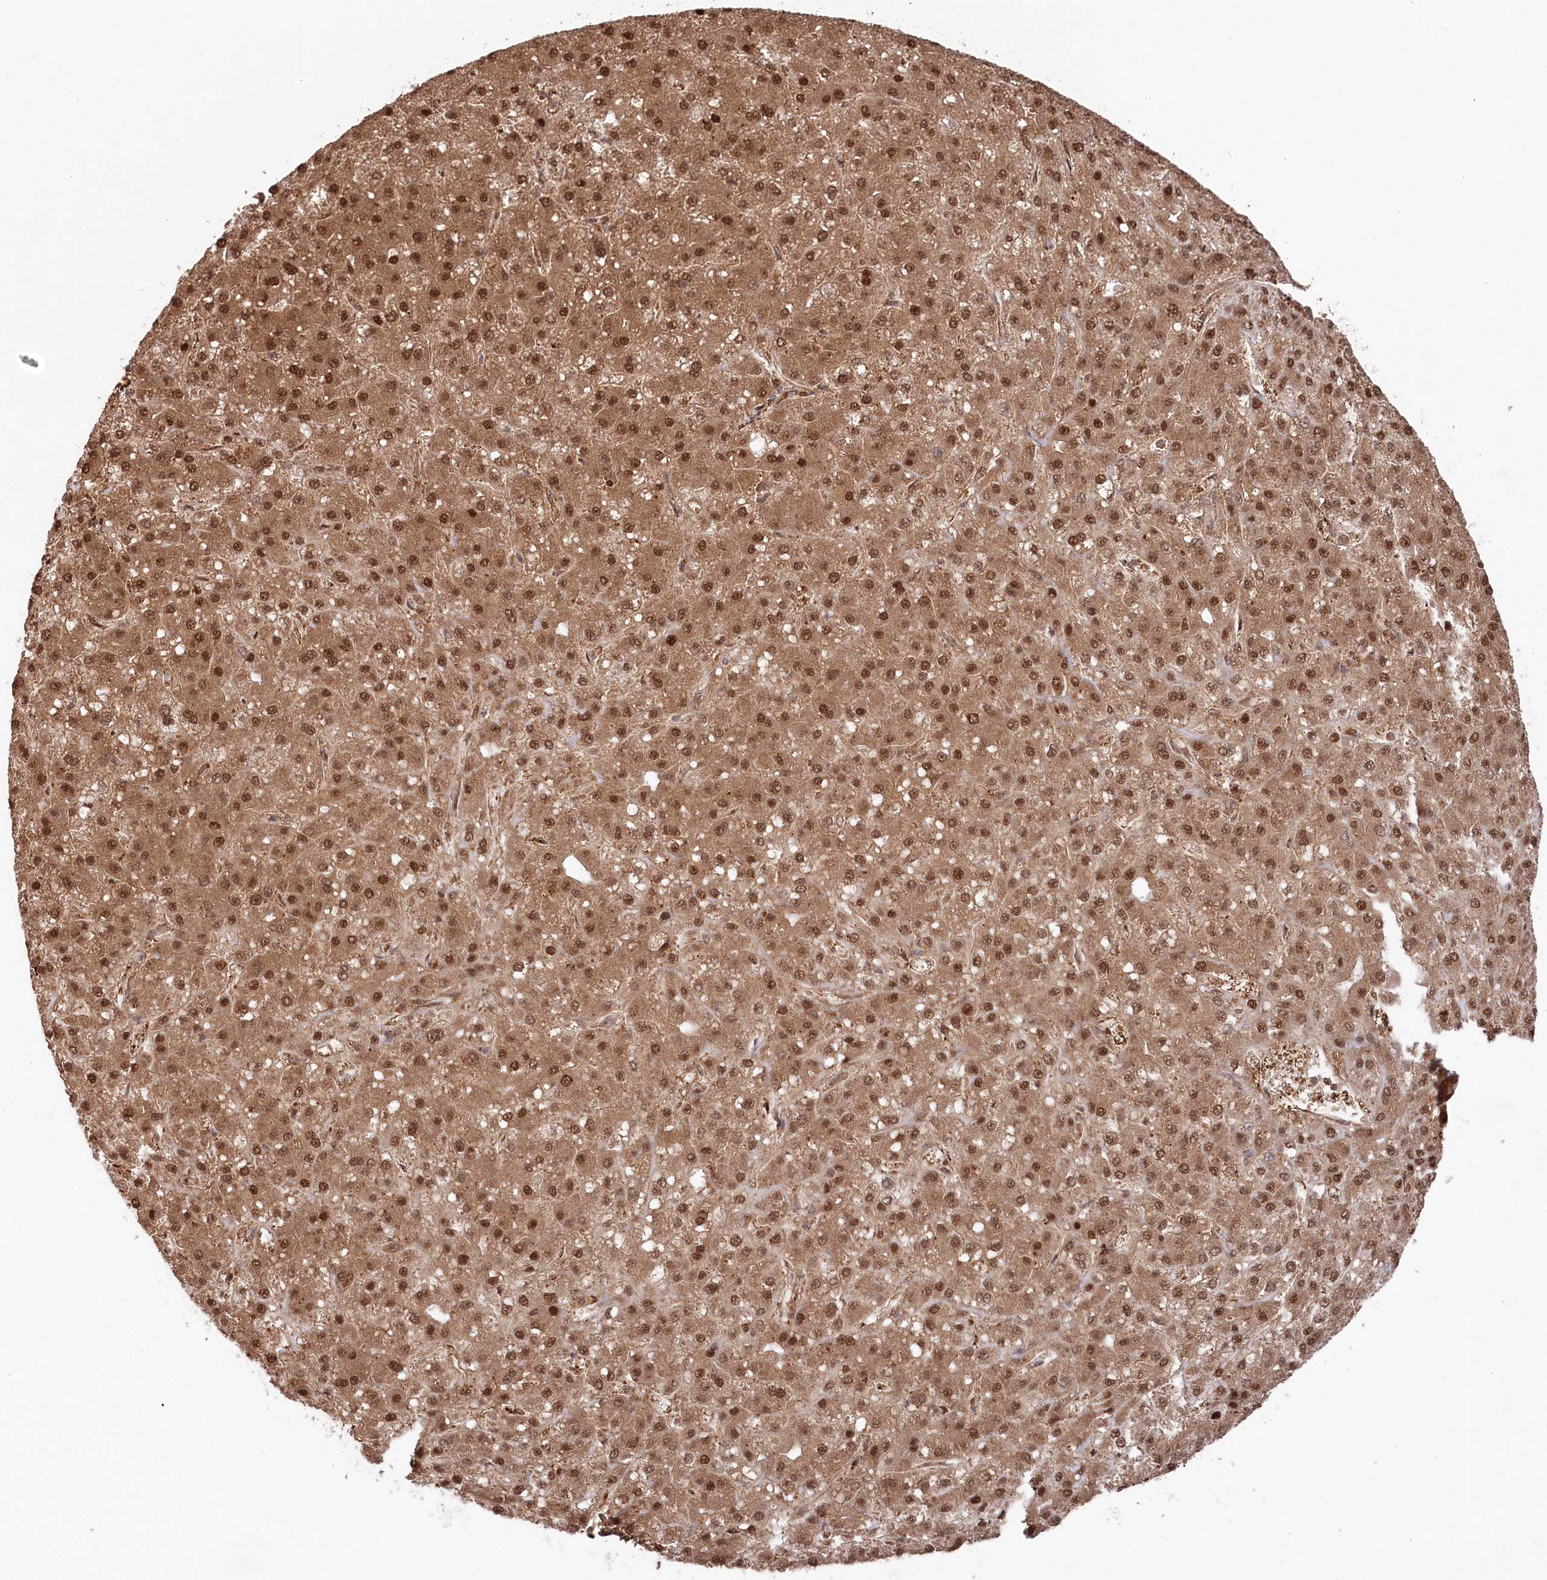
{"staining": {"intensity": "moderate", "quantity": ">75%", "location": "cytoplasmic/membranous,nuclear"}, "tissue": "liver cancer", "cell_type": "Tumor cells", "image_type": "cancer", "snomed": [{"axis": "morphology", "description": "Carcinoma, Hepatocellular, NOS"}, {"axis": "topography", "description": "Liver"}], "caption": "Protein expression analysis of human hepatocellular carcinoma (liver) reveals moderate cytoplasmic/membranous and nuclear positivity in about >75% of tumor cells.", "gene": "PSMA1", "patient": {"sex": "male", "age": 67}}